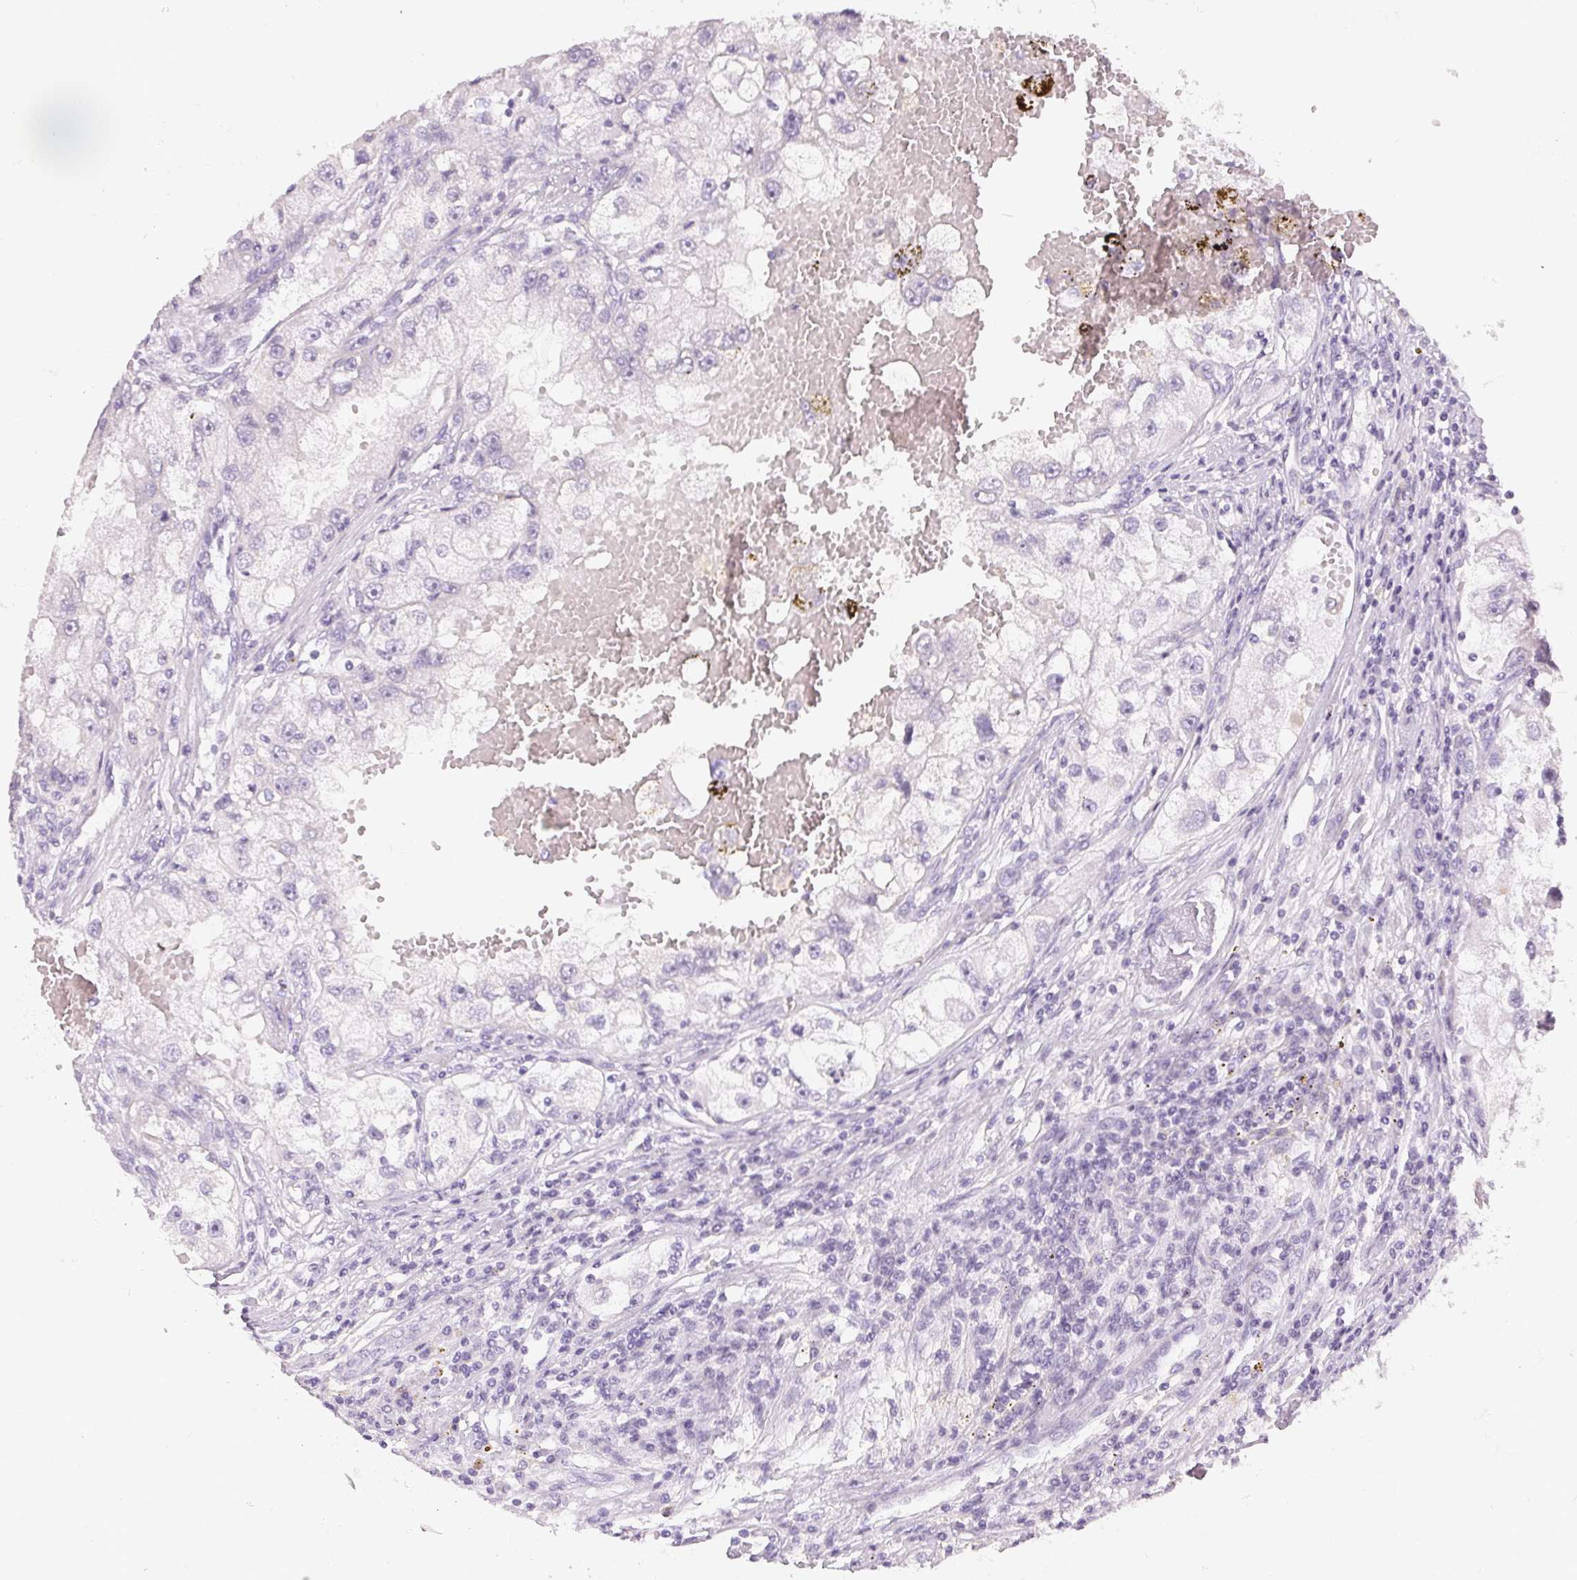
{"staining": {"intensity": "negative", "quantity": "none", "location": "none"}, "tissue": "renal cancer", "cell_type": "Tumor cells", "image_type": "cancer", "snomed": [{"axis": "morphology", "description": "Adenocarcinoma, NOS"}, {"axis": "topography", "description": "Kidney"}], "caption": "The micrograph demonstrates no staining of tumor cells in adenocarcinoma (renal).", "gene": "MIOX", "patient": {"sex": "male", "age": 63}}